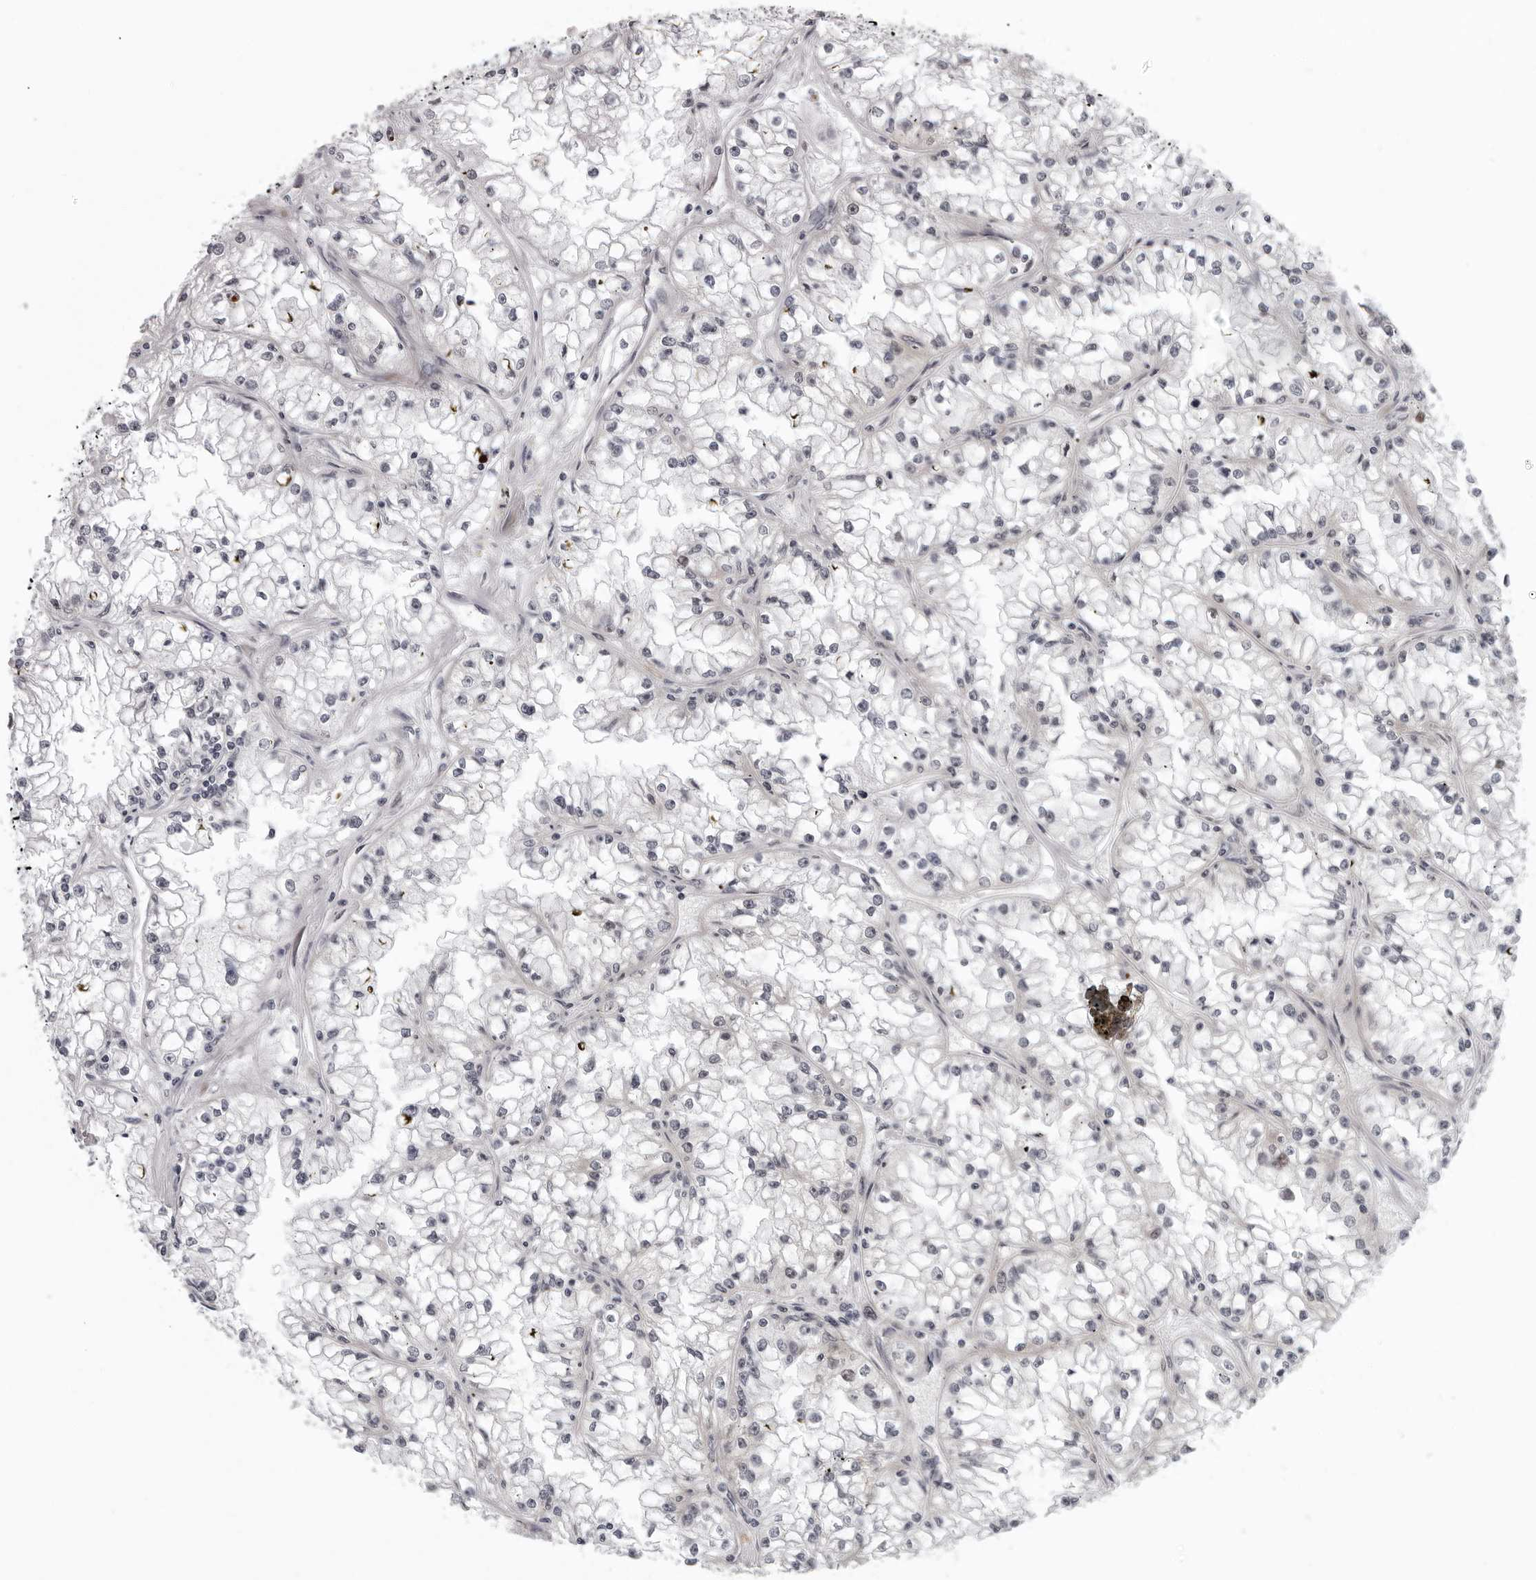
{"staining": {"intensity": "negative", "quantity": "none", "location": "none"}, "tissue": "renal cancer", "cell_type": "Tumor cells", "image_type": "cancer", "snomed": [{"axis": "morphology", "description": "Adenocarcinoma, NOS"}, {"axis": "topography", "description": "Kidney"}], "caption": "The histopathology image displays no staining of tumor cells in renal cancer.", "gene": "GCSAML", "patient": {"sex": "male", "age": 56}}